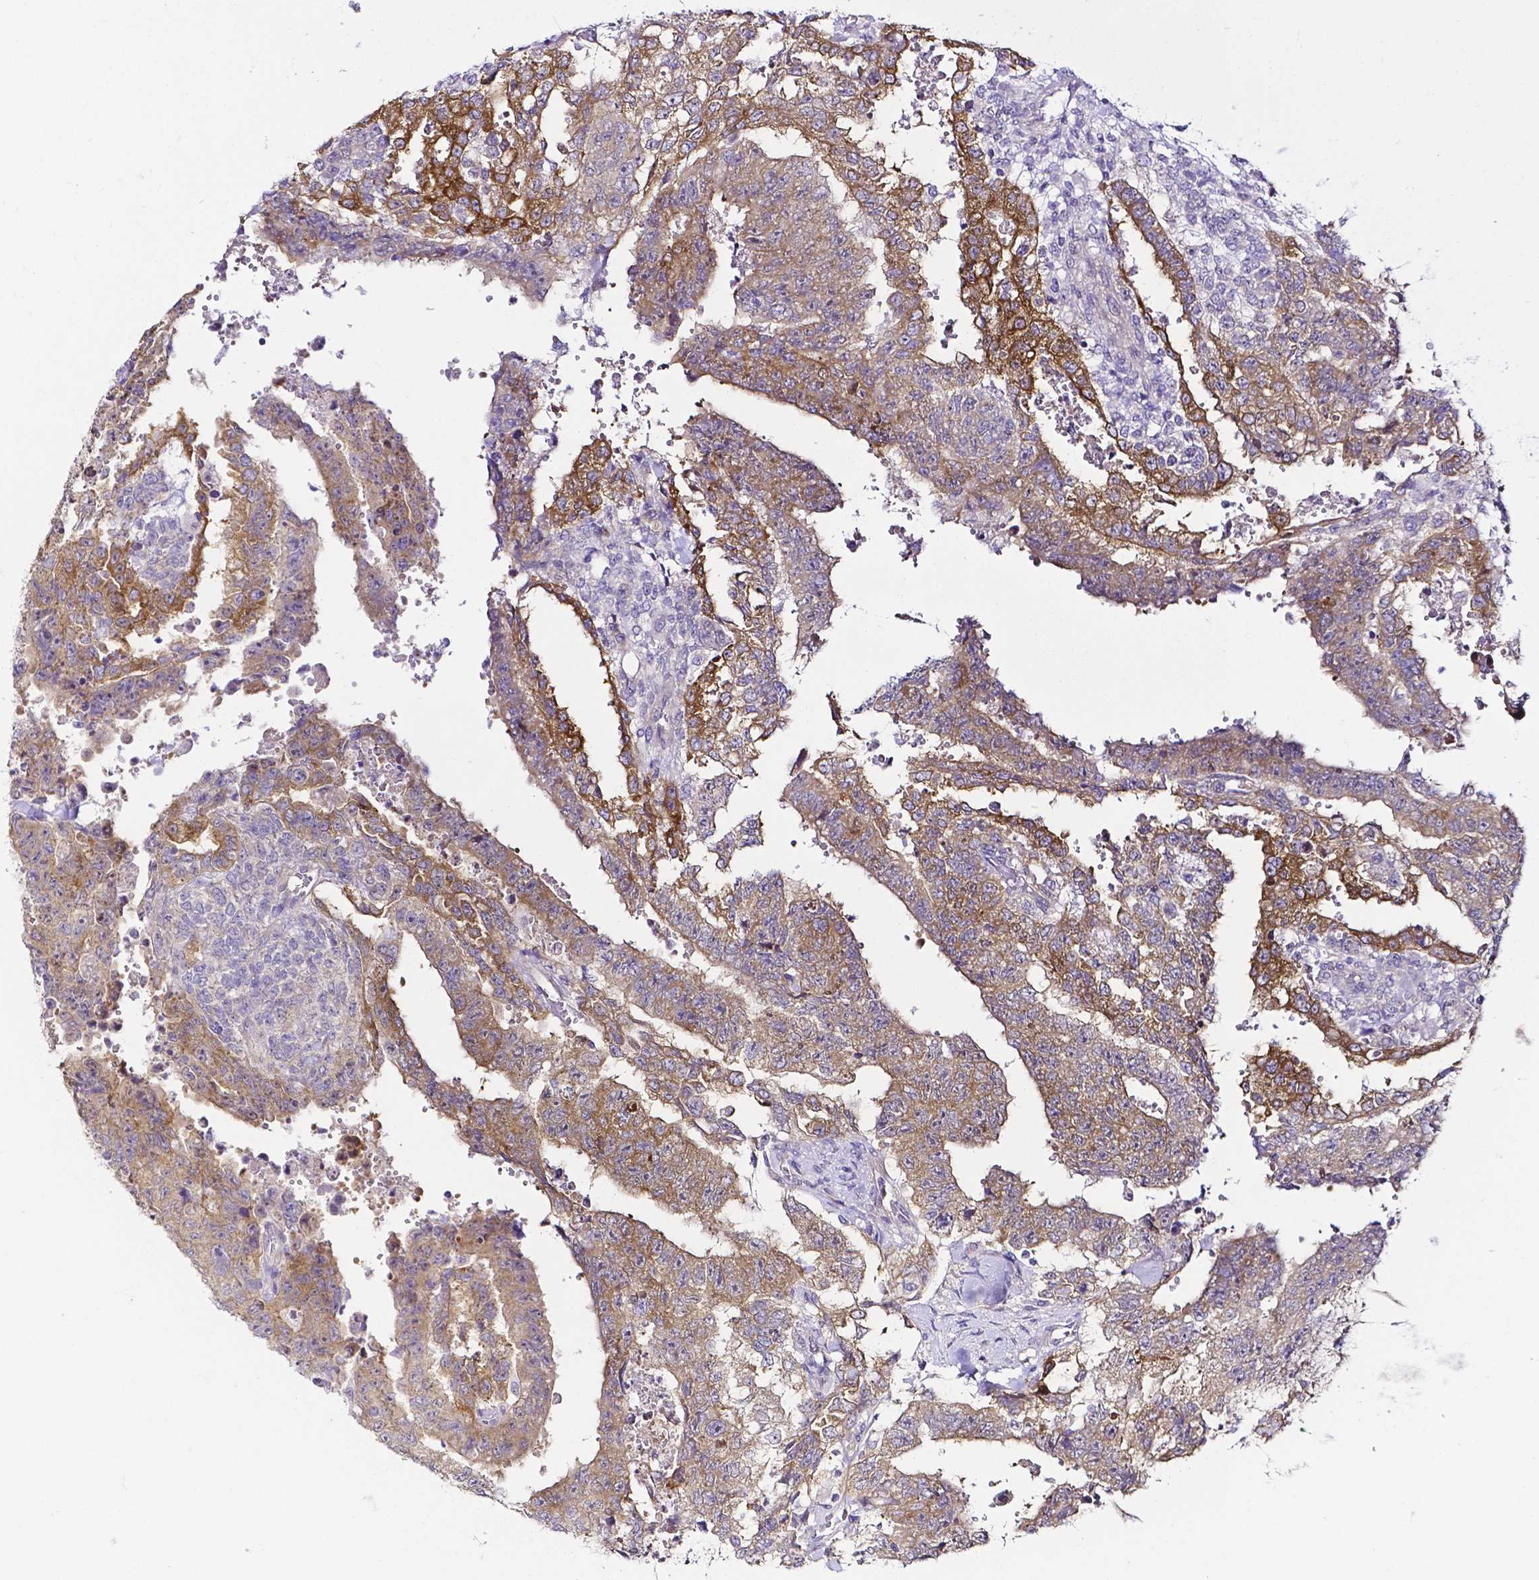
{"staining": {"intensity": "moderate", "quantity": ">75%", "location": "cytoplasmic/membranous"}, "tissue": "testis cancer", "cell_type": "Tumor cells", "image_type": "cancer", "snomed": [{"axis": "morphology", "description": "Carcinoma, Embryonal, NOS"}, {"axis": "topography", "description": "Testis"}], "caption": "An immunohistochemistry (IHC) micrograph of neoplastic tissue is shown. Protein staining in brown highlights moderate cytoplasmic/membranous positivity in testis cancer within tumor cells.", "gene": "PKP3", "patient": {"sex": "male", "age": 24}}